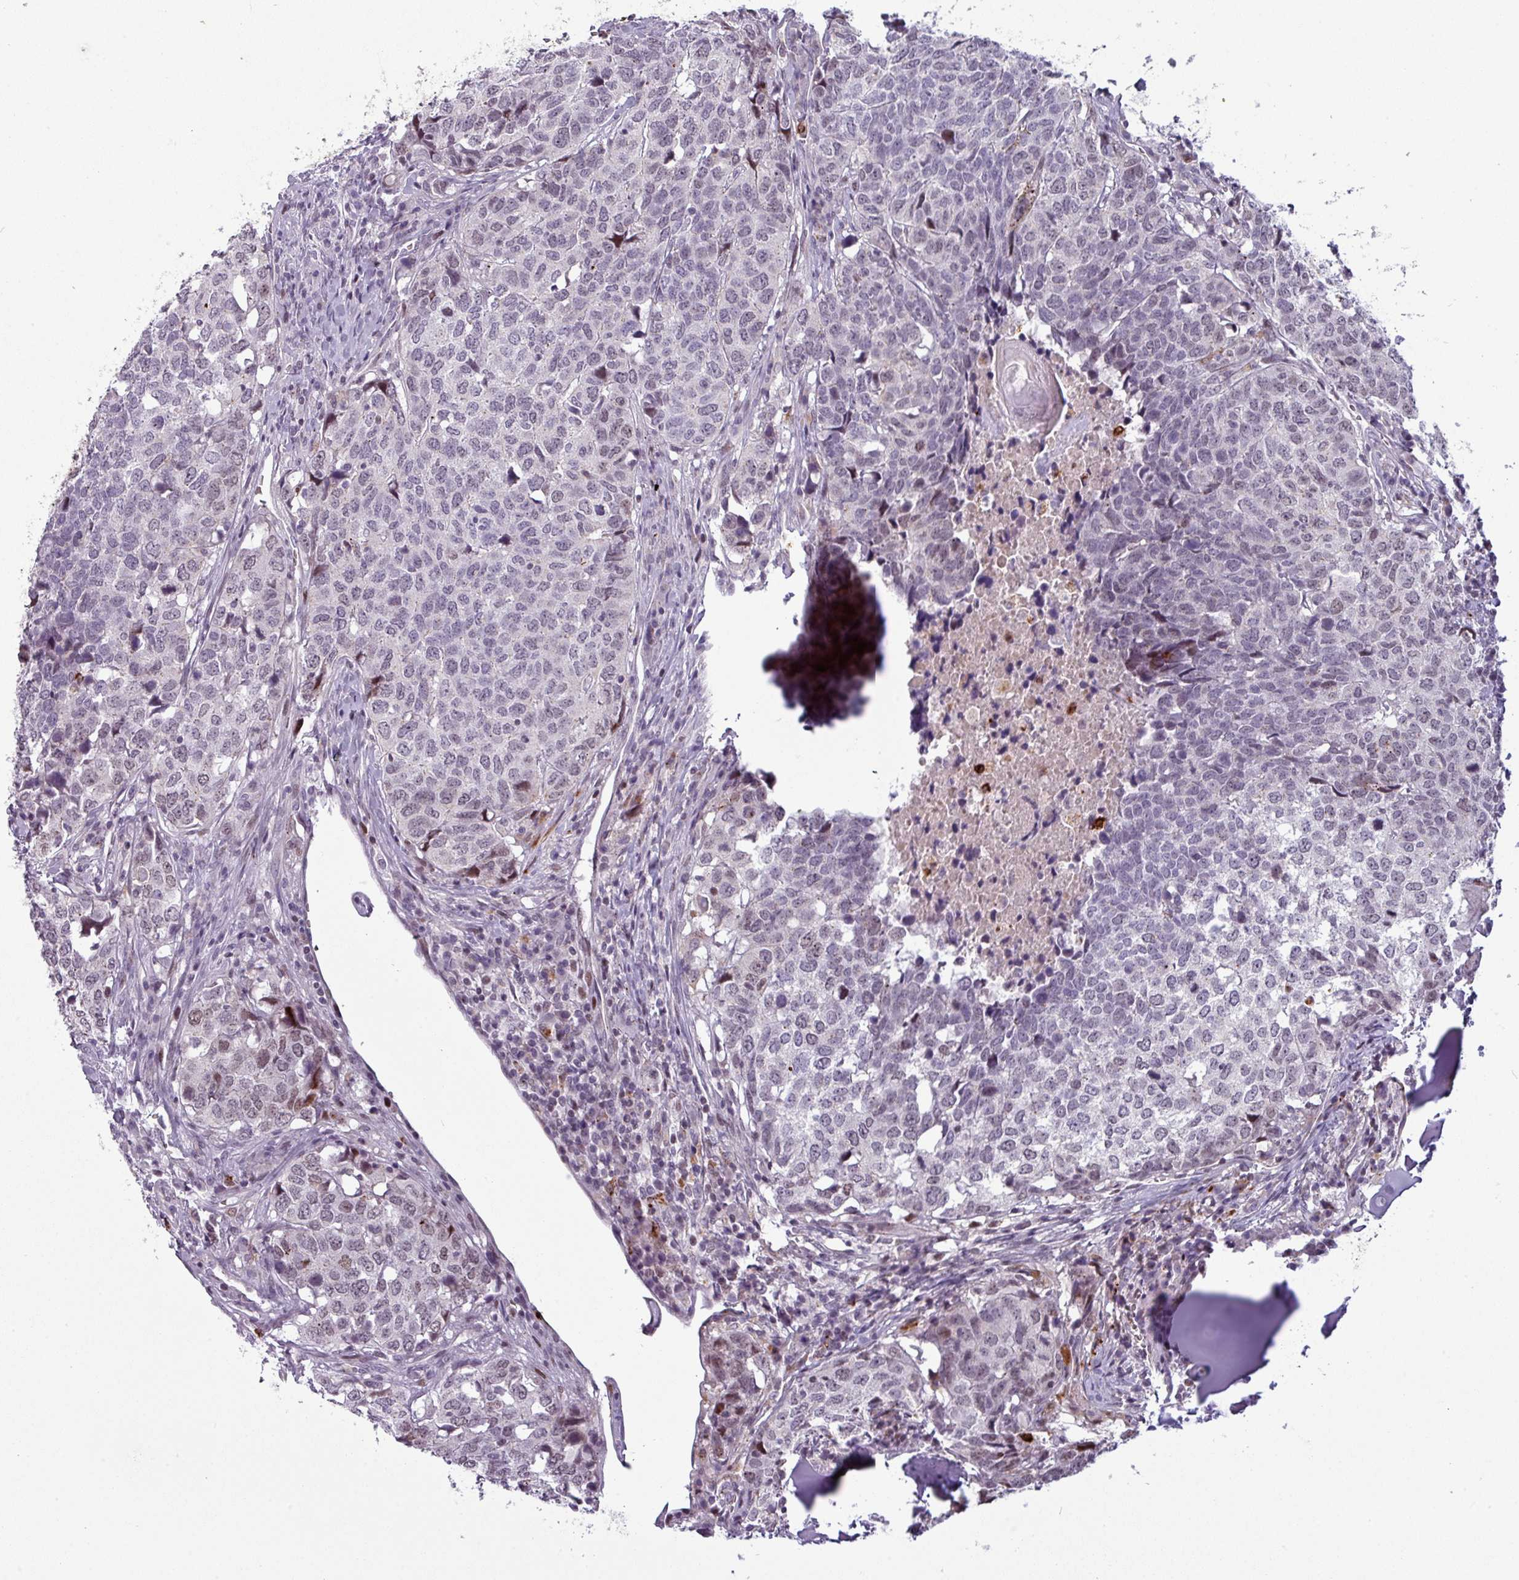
{"staining": {"intensity": "weak", "quantity": "<25%", "location": "nuclear"}, "tissue": "head and neck cancer", "cell_type": "Tumor cells", "image_type": "cancer", "snomed": [{"axis": "morphology", "description": "Normal tissue, NOS"}, {"axis": "morphology", "description": "Squamous cell carcinoma, NOS"}, {"axis": "topography", "description": "Skeletal muscle"}, {"axis": "topography", "description": "Vascular tissue"}, {"axis": "topography", "description": "Peripheral nerve tissue"}, {"axis": "topography", "description": "Head-Neck"}], "caption": "Tumor cells show no significant positivity in squamous cell carcinoma (head and neck). The staining was performed using DAB to visualize the protein expression in brown, while the nuclei were stained in blue with hematoxylin (Magnification: 20x).", "gene": "TMEFF1", "patient": {"sex": "male", "age": 66}}